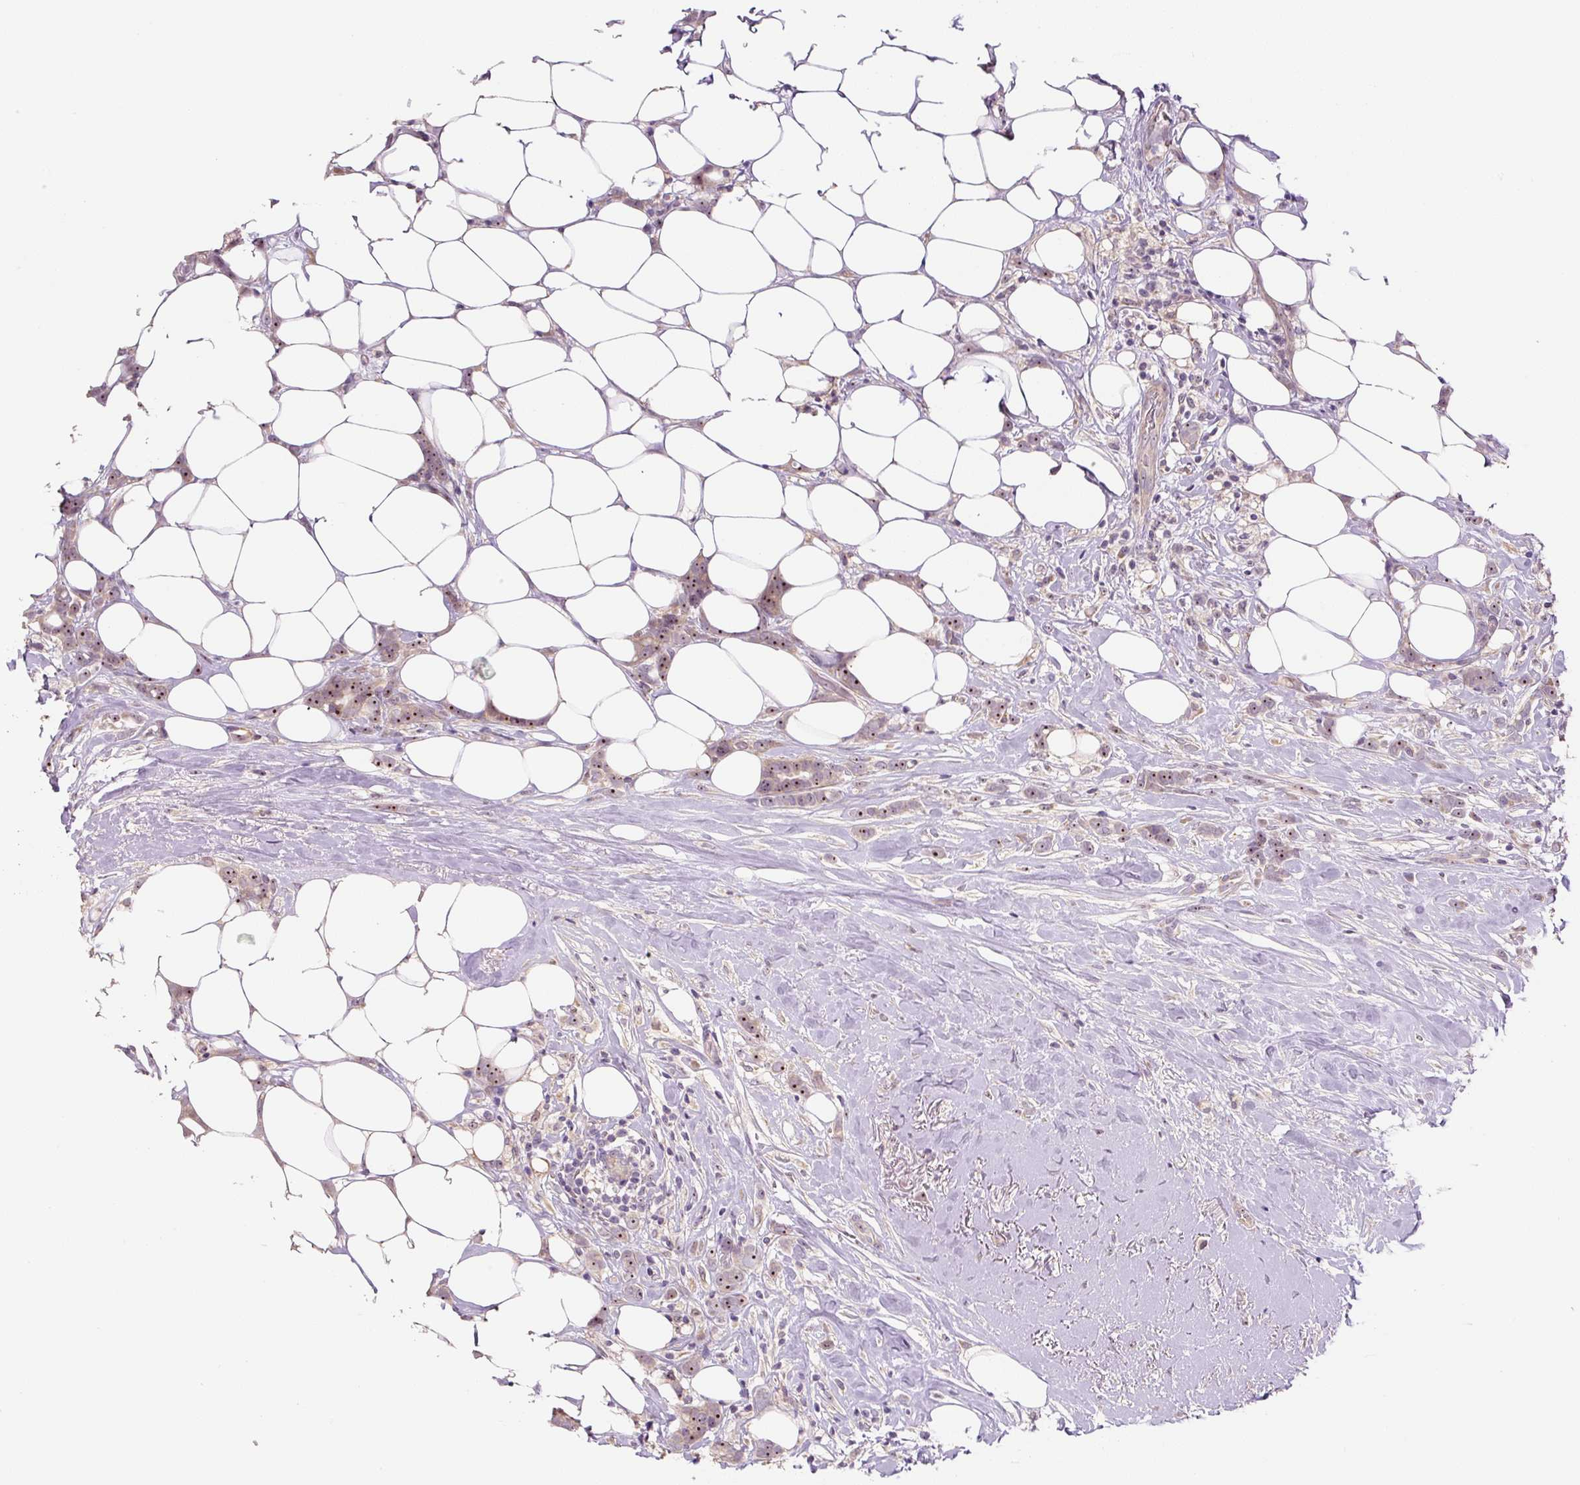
{"staining": {"intensity": "moderate", "quantity": "25%-75%", "location": "cytoplasmic/membranous,nuclear"}, "tissue": "breast cancer", "cell_type": "Tumor cells", "image_type": "cancer", "snomed": [{"axis": "morphology", "description": "Duct carcinoma"}, {"axis": "topography", "description": "Breast"}], "caption": "A brown stain labels moderate cytoplasmic/membranous and nuclear staining of a protein in breast intraductal carcinoma tumor cells.", "gene": "TMEM151B", "patient": {"sex": "female", "age": 80}}